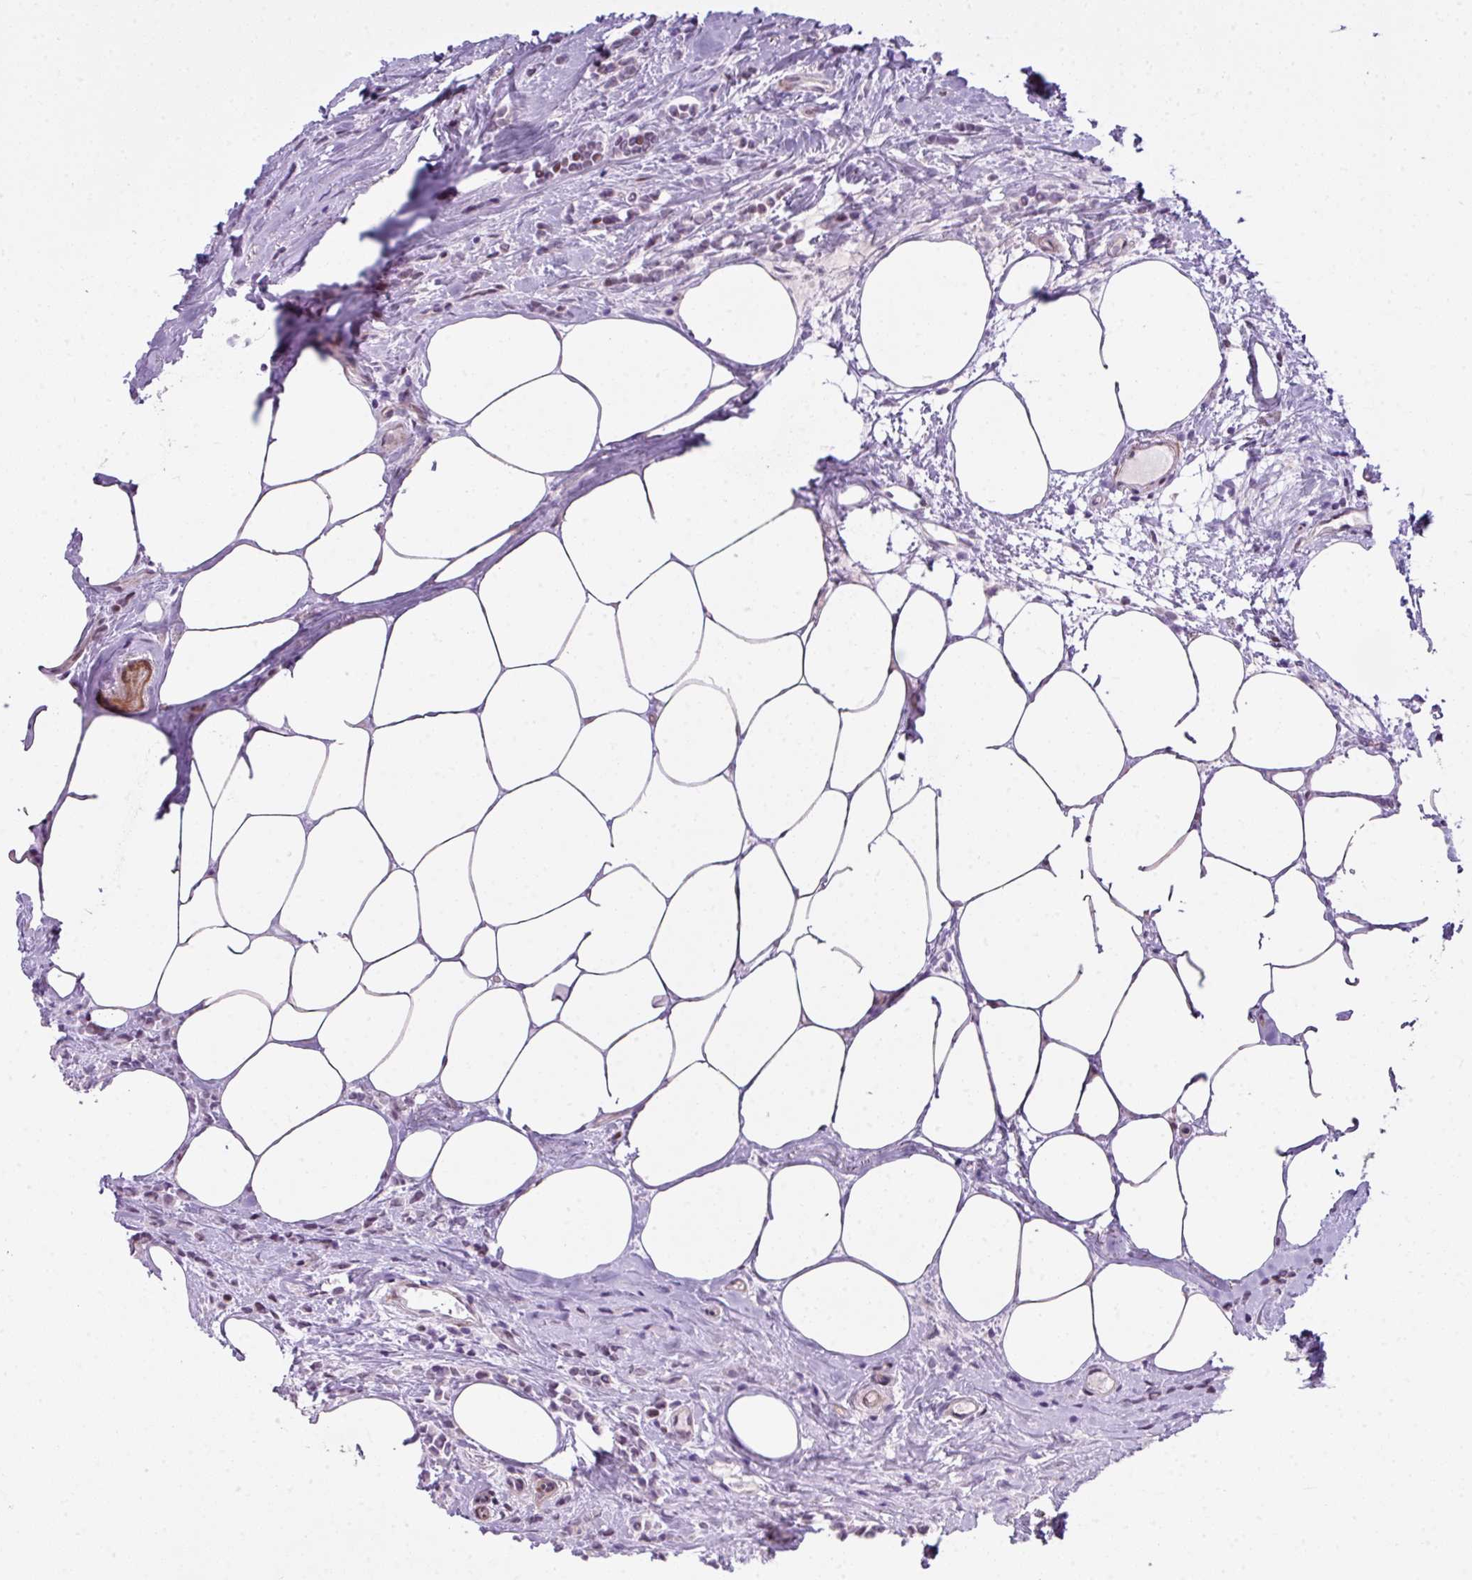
{"staining": {"intensity": "negative", "quantity": "none", "location": "none"}, "tissue": "breast cancer", "cell_type": "Tumor cells", "image_type": "cancer", "snomed": [{"axis": "morphology", "description": "Lobular carcinoma"}, {"axis": "topography", "description": "Breast"}], "caption": "DAB immunohistochemical staining of human breast cancer displays no significant positivity in tumor cells.", "gene": "ZNF688", "patient": {"sex": "female", "age": 84}}